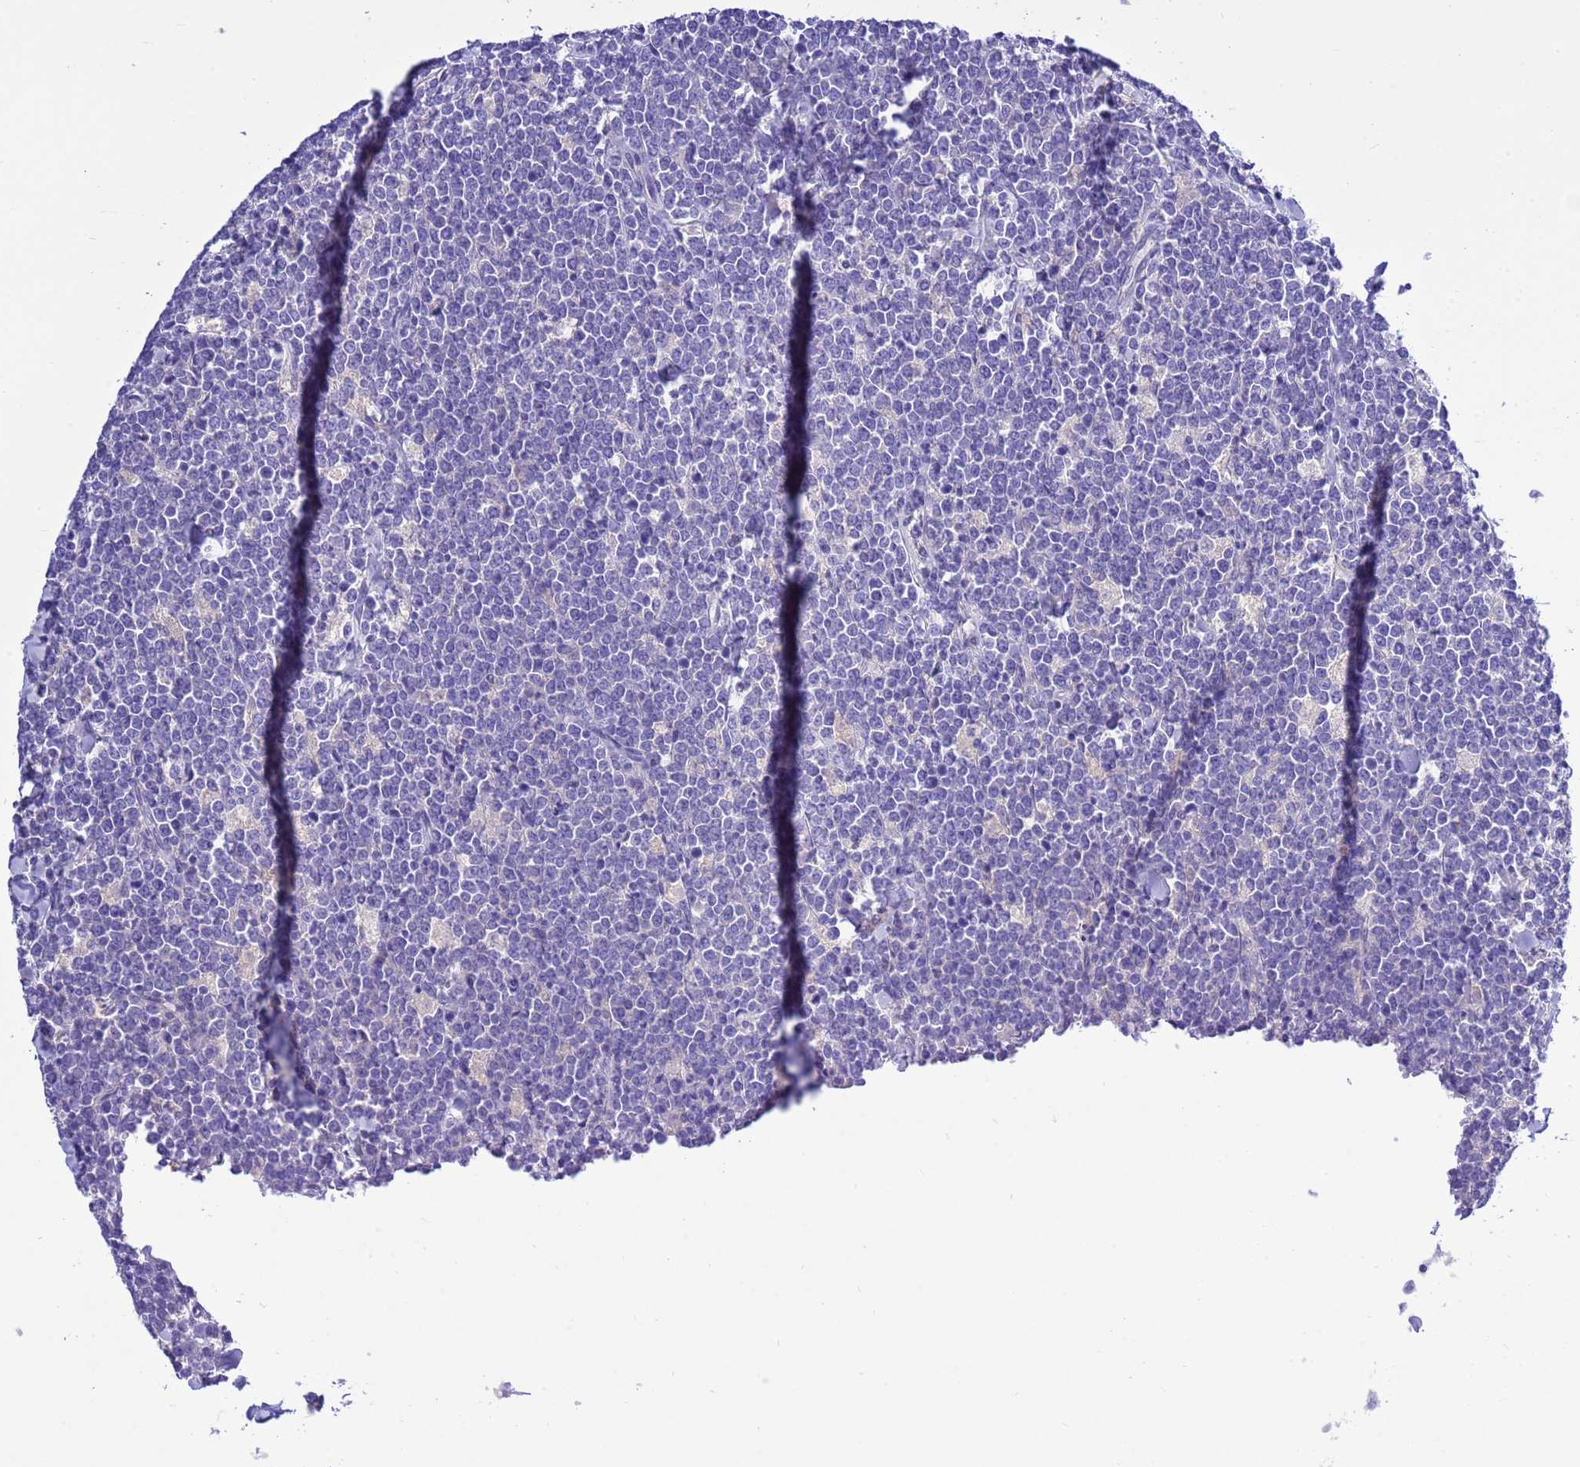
{"staining": {"intensity": "negative", "quantity": "none", "location": "none"}, "tissue": "lymphoma", "cell_type": "Tumor cells", "image_type": "cancer", "snomed": [{"axis": "morphology", "description": "Malignant lymphoma, non-Hodgkin's type, High grade"}, {"axis": "topography", "description": "Small intestine"}], "caption": "High power microscopy image of an IHC image of high-grade malignant lymphoma, non-Hodgkin's type, revealing no significant expression in tumor cells.", "gene": "KICS2", "patient": {"sex": "male", "age": 8}}